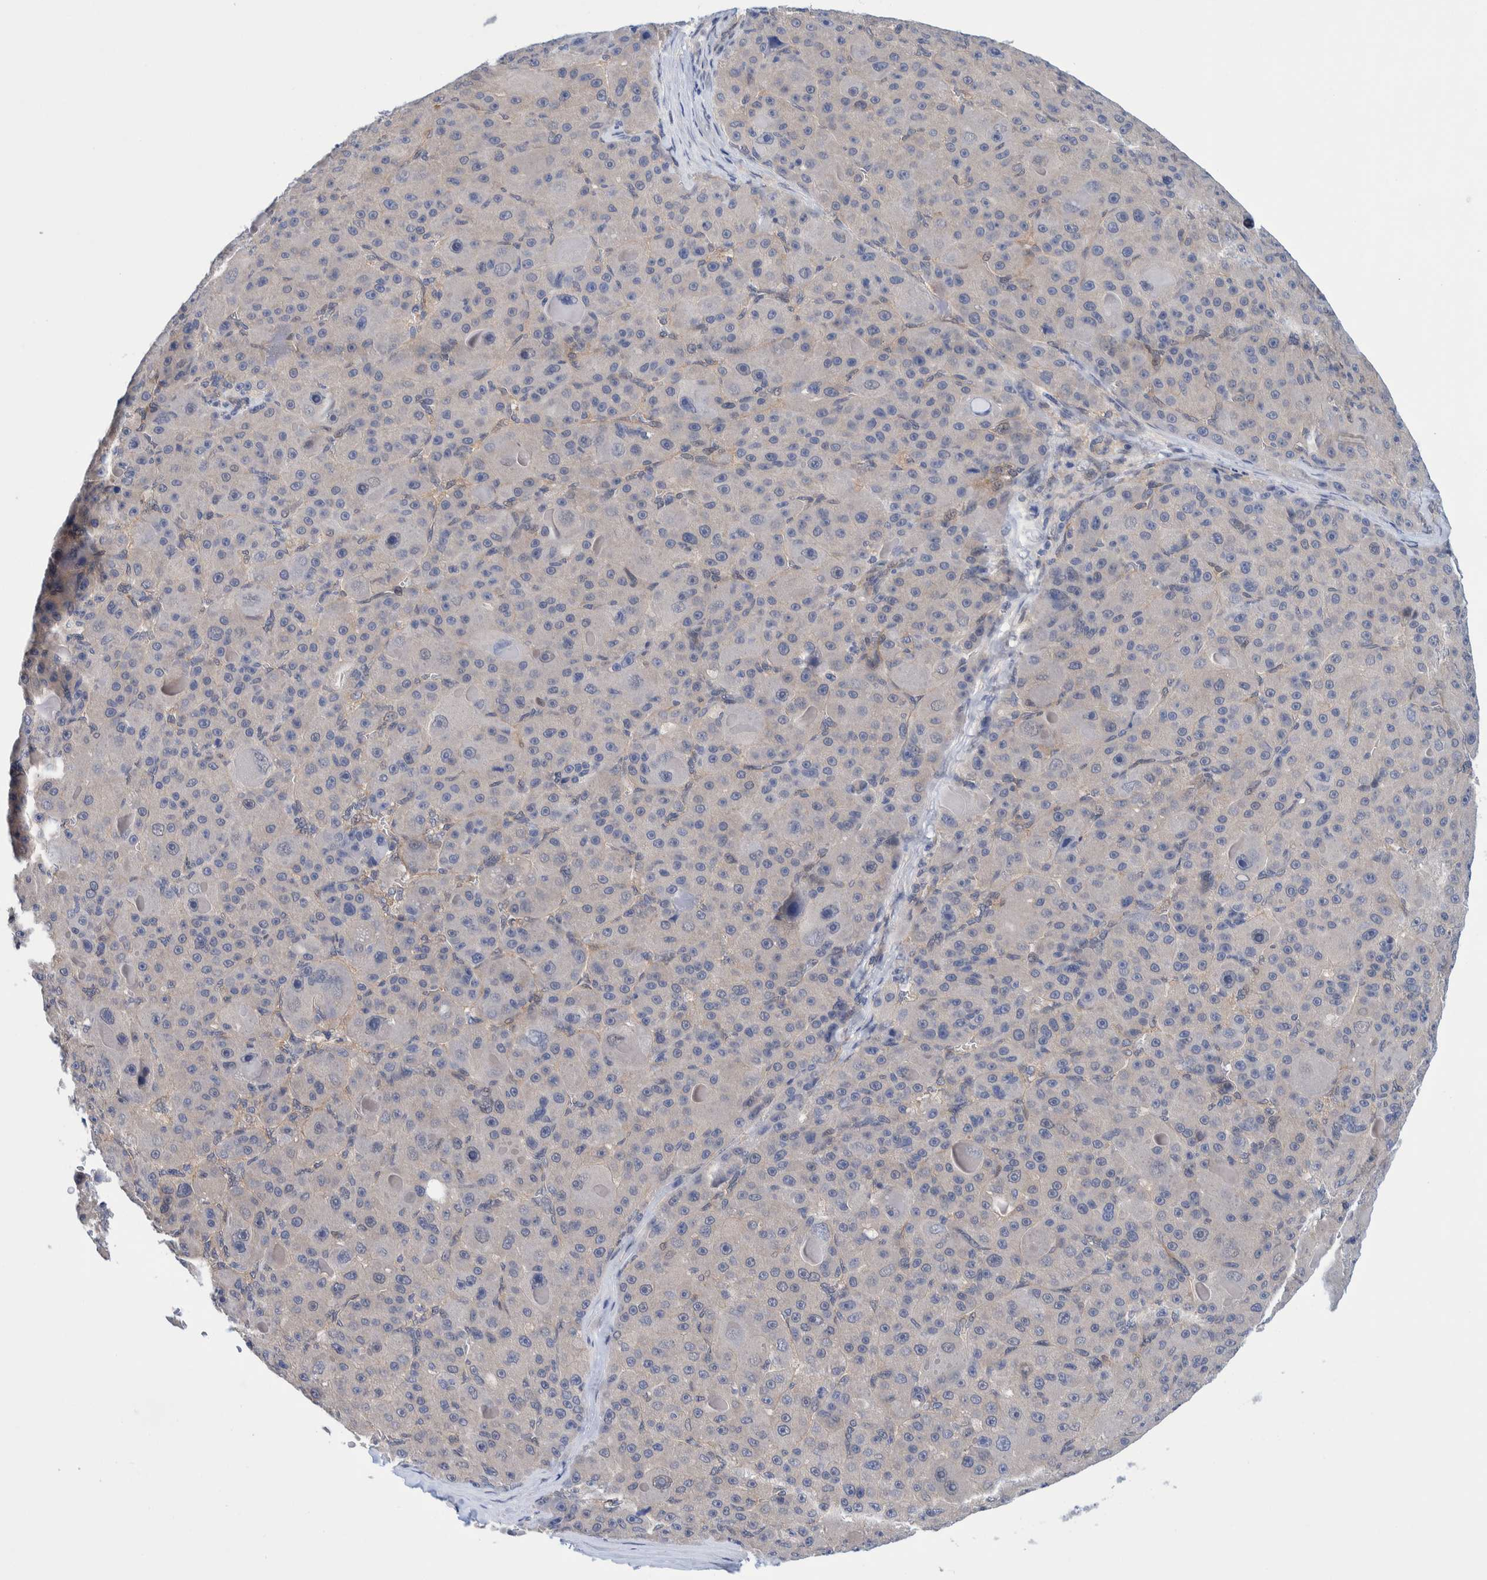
{"staining": {"intensity": "negative", "quantity": "none", "location": "none"}, "tissue": "liver cancer", "cell_type": "Tumor cells", "image_type": "cancer", "snomed": [{"axis": "morphology", "description": "Carcinoma, Hepatocellular, NOS"}, {"axis": "topography", "description": "Liver"}], "caption": "Tumor cells are negative for protein expression in human liver cancer.", "gene": "PFAS", "patient": {"sex": "male", "age": 76}}